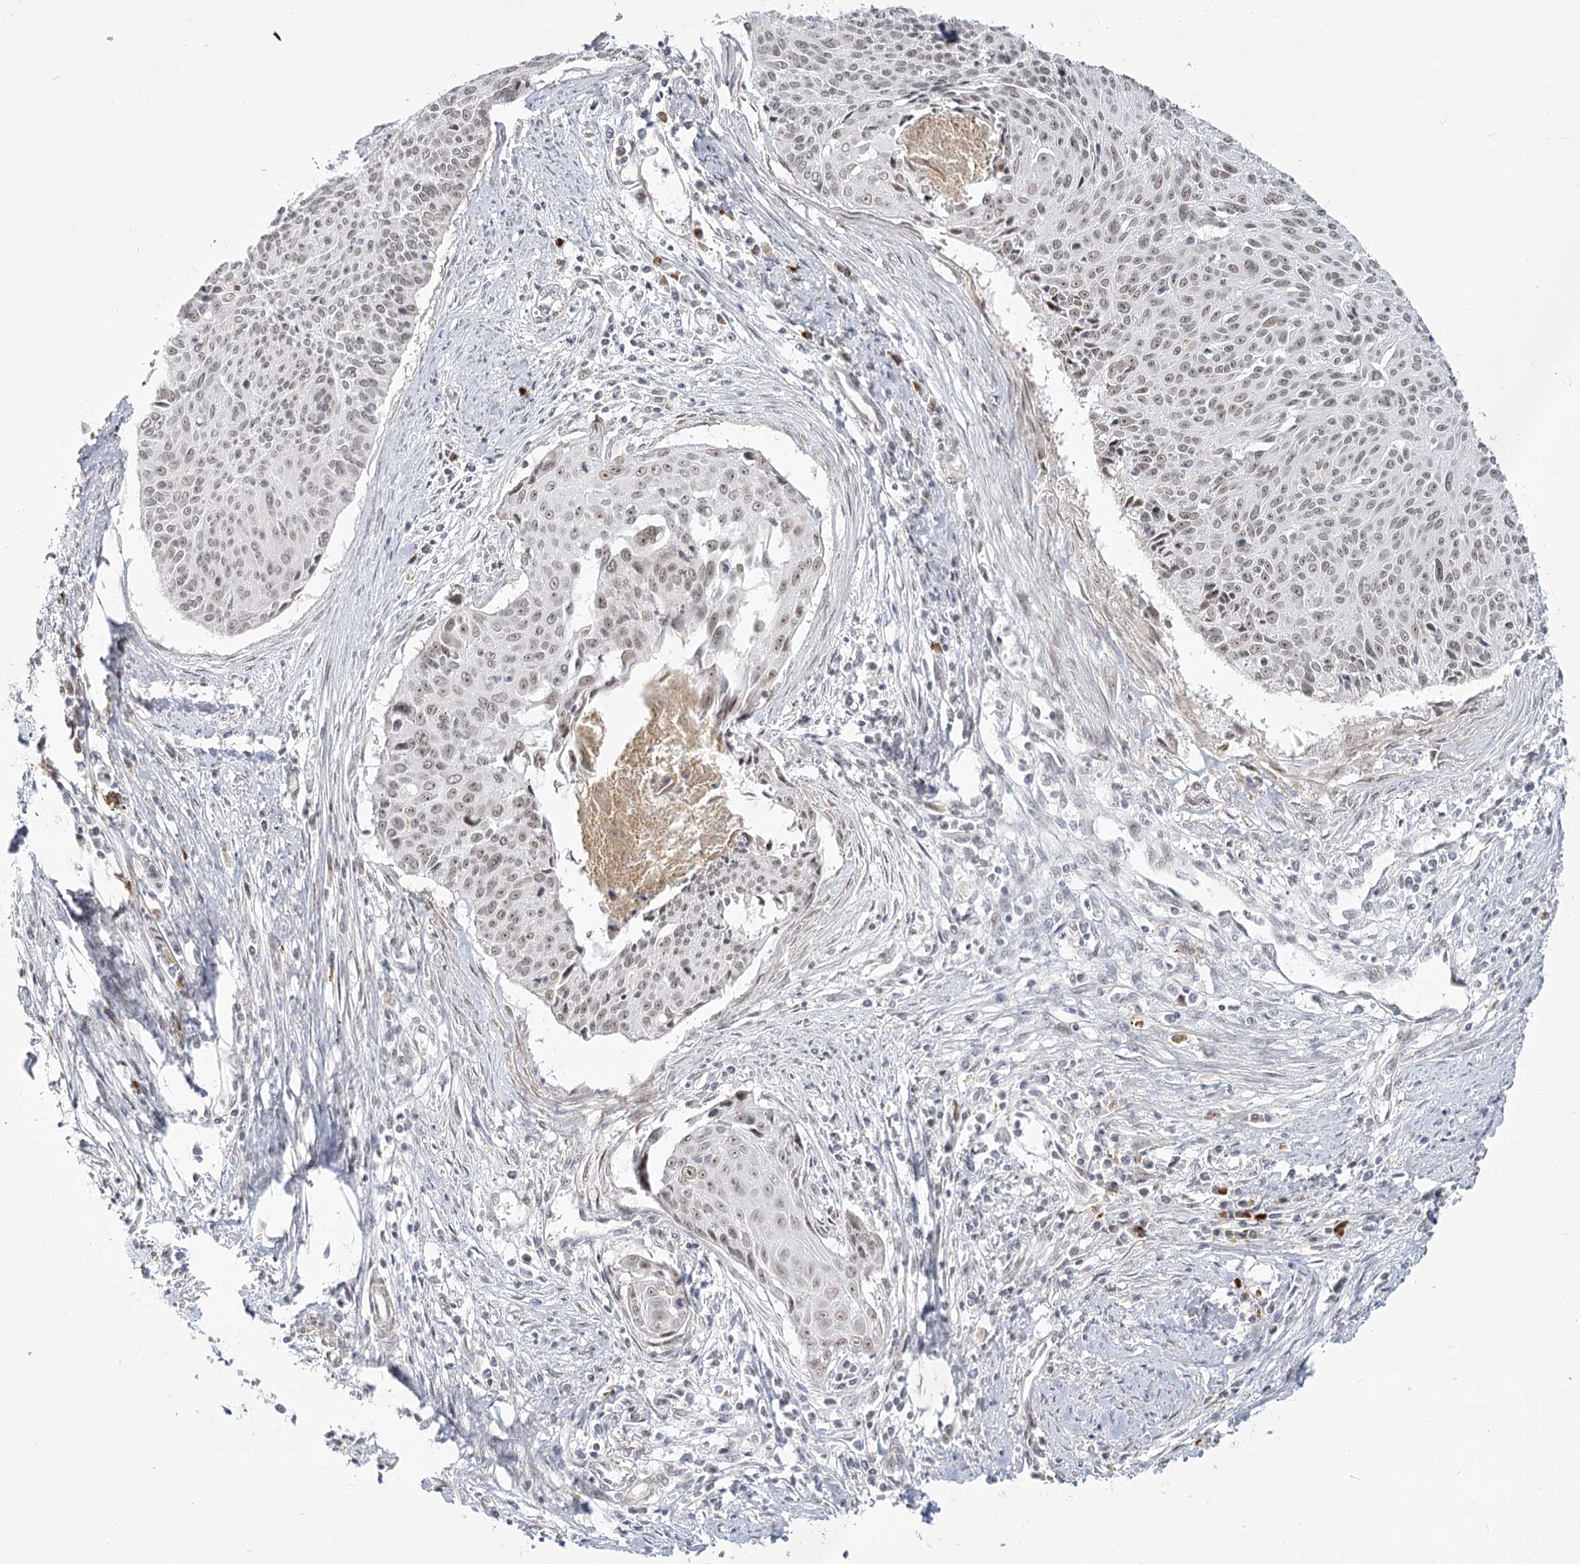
{"staining": {"intensity": "weak", "quantity": ">75%", "location": "nuclear"}, "tissue": "cervical cancer", "cell_type": "Tumor cells", "image_type": "cancer", "snomed": [{"axis": "morphology", "description": "Squamous cell carcinoma, NOS"}, {"axis": "topography", "description": "Cervix"}], "caption": "Immunohistochemistry staining of cervical squamous cell carcinoma, which exhibits low levels of weak nuclear expression in about >75% of tumor cells indicating weak nuclear protein staining. The staining was performed using DAB (3,3'-diaminobenzidine) (brown) for protein detection and nuclei were counterstained in hematoxylin (blue).", "gene": "EXOSC7", "patient": {"sex": "female", "age": 55}}